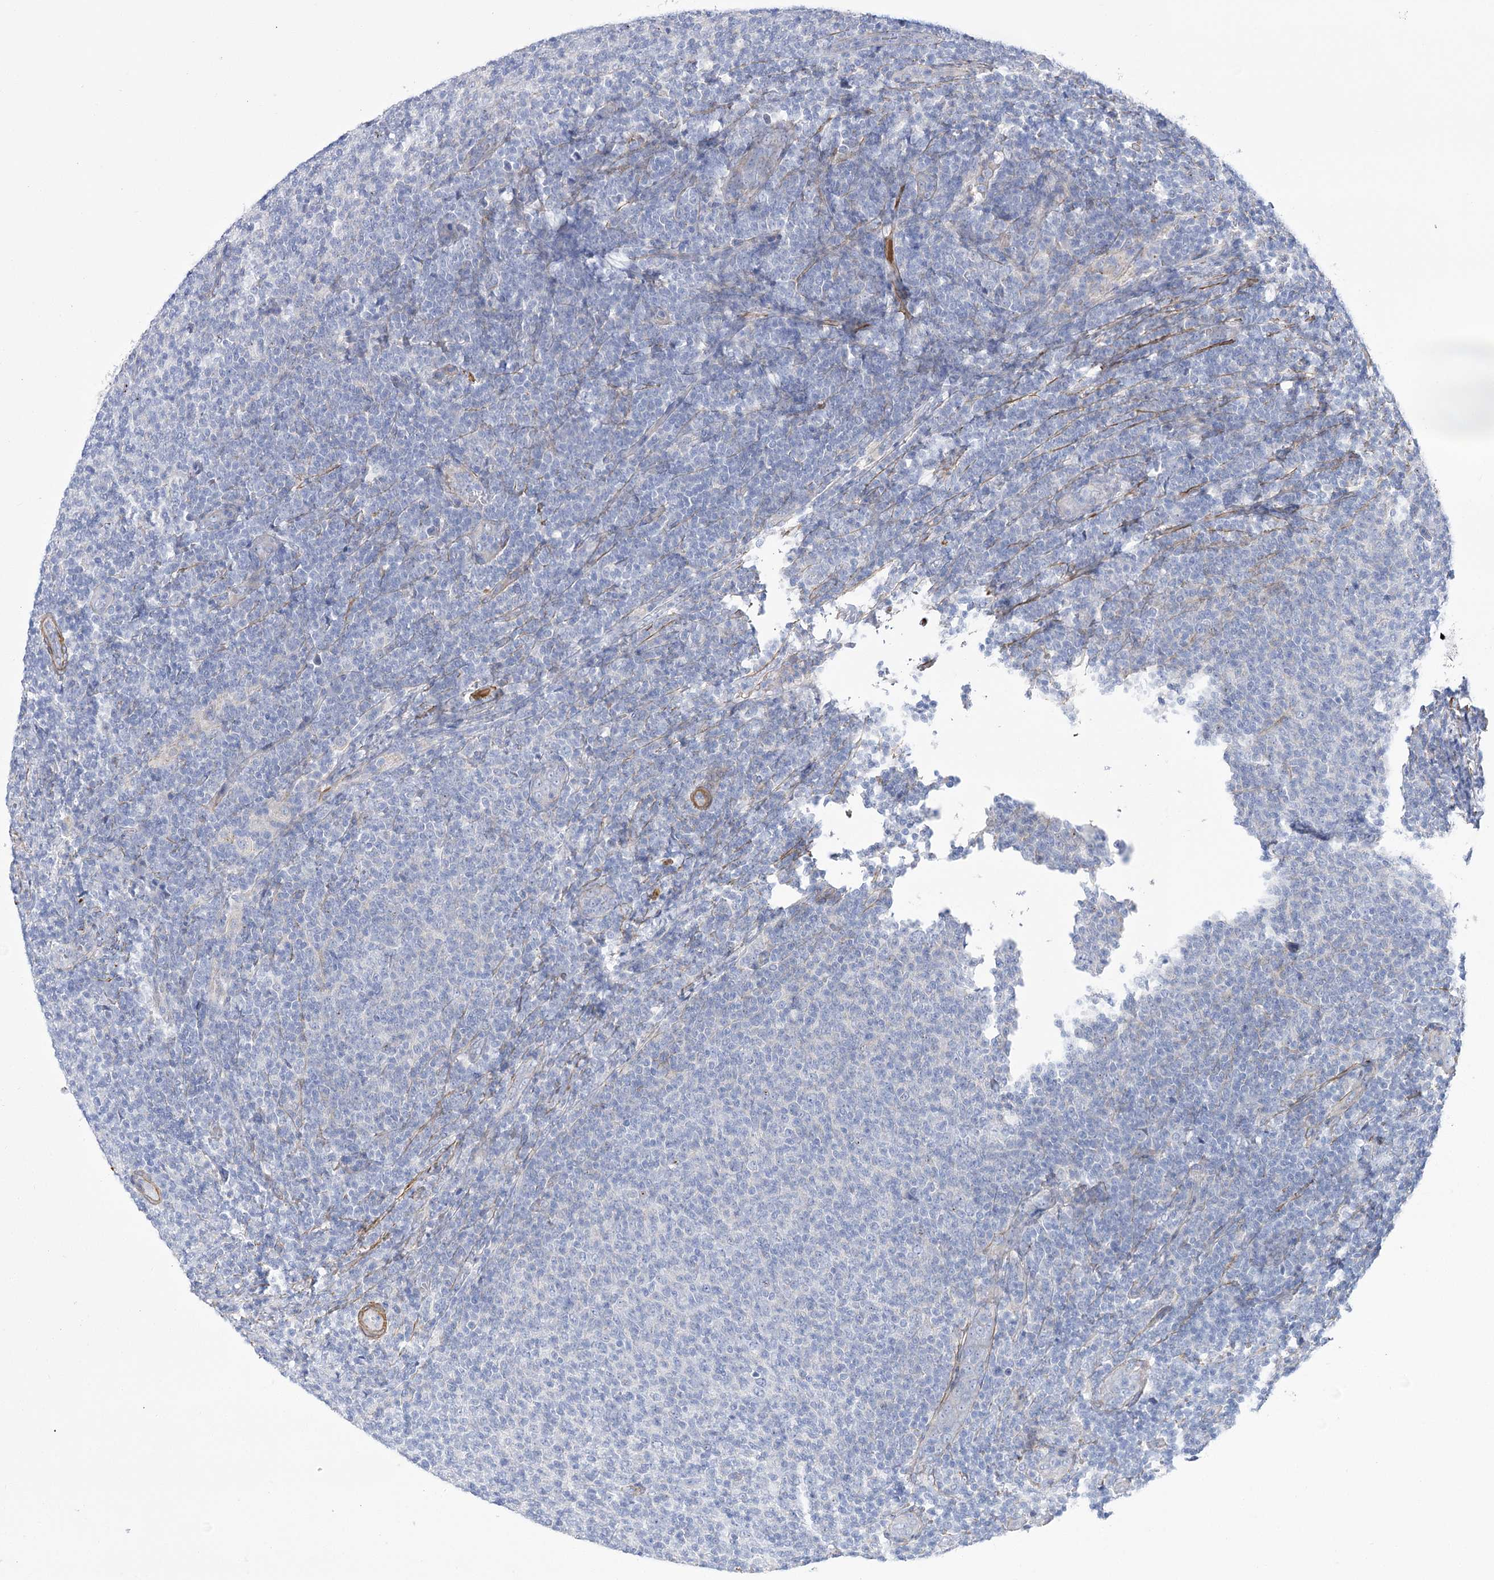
{"staining": {"intensity": "negative", "quantity": "none", "location": "none"}, "tissue": "lymphoma", "cell_type": "Tumor cells", "image_type": "cancer", "snomed": [{"axis": "morphology", "description": "Malignant lymphoma, non-Hodgkin's type, Low grade"}, {"axis": "topography", "description": "Lymph node"}], "caption": "An IHC photomicrograph of lymphoma is shown. There is no staining in tumor cells of lymphoma. (IHC, brightfield microscopy, high magnification).", "gene": "WASHC3", "patient": {"sex": "male", "age": 66}}